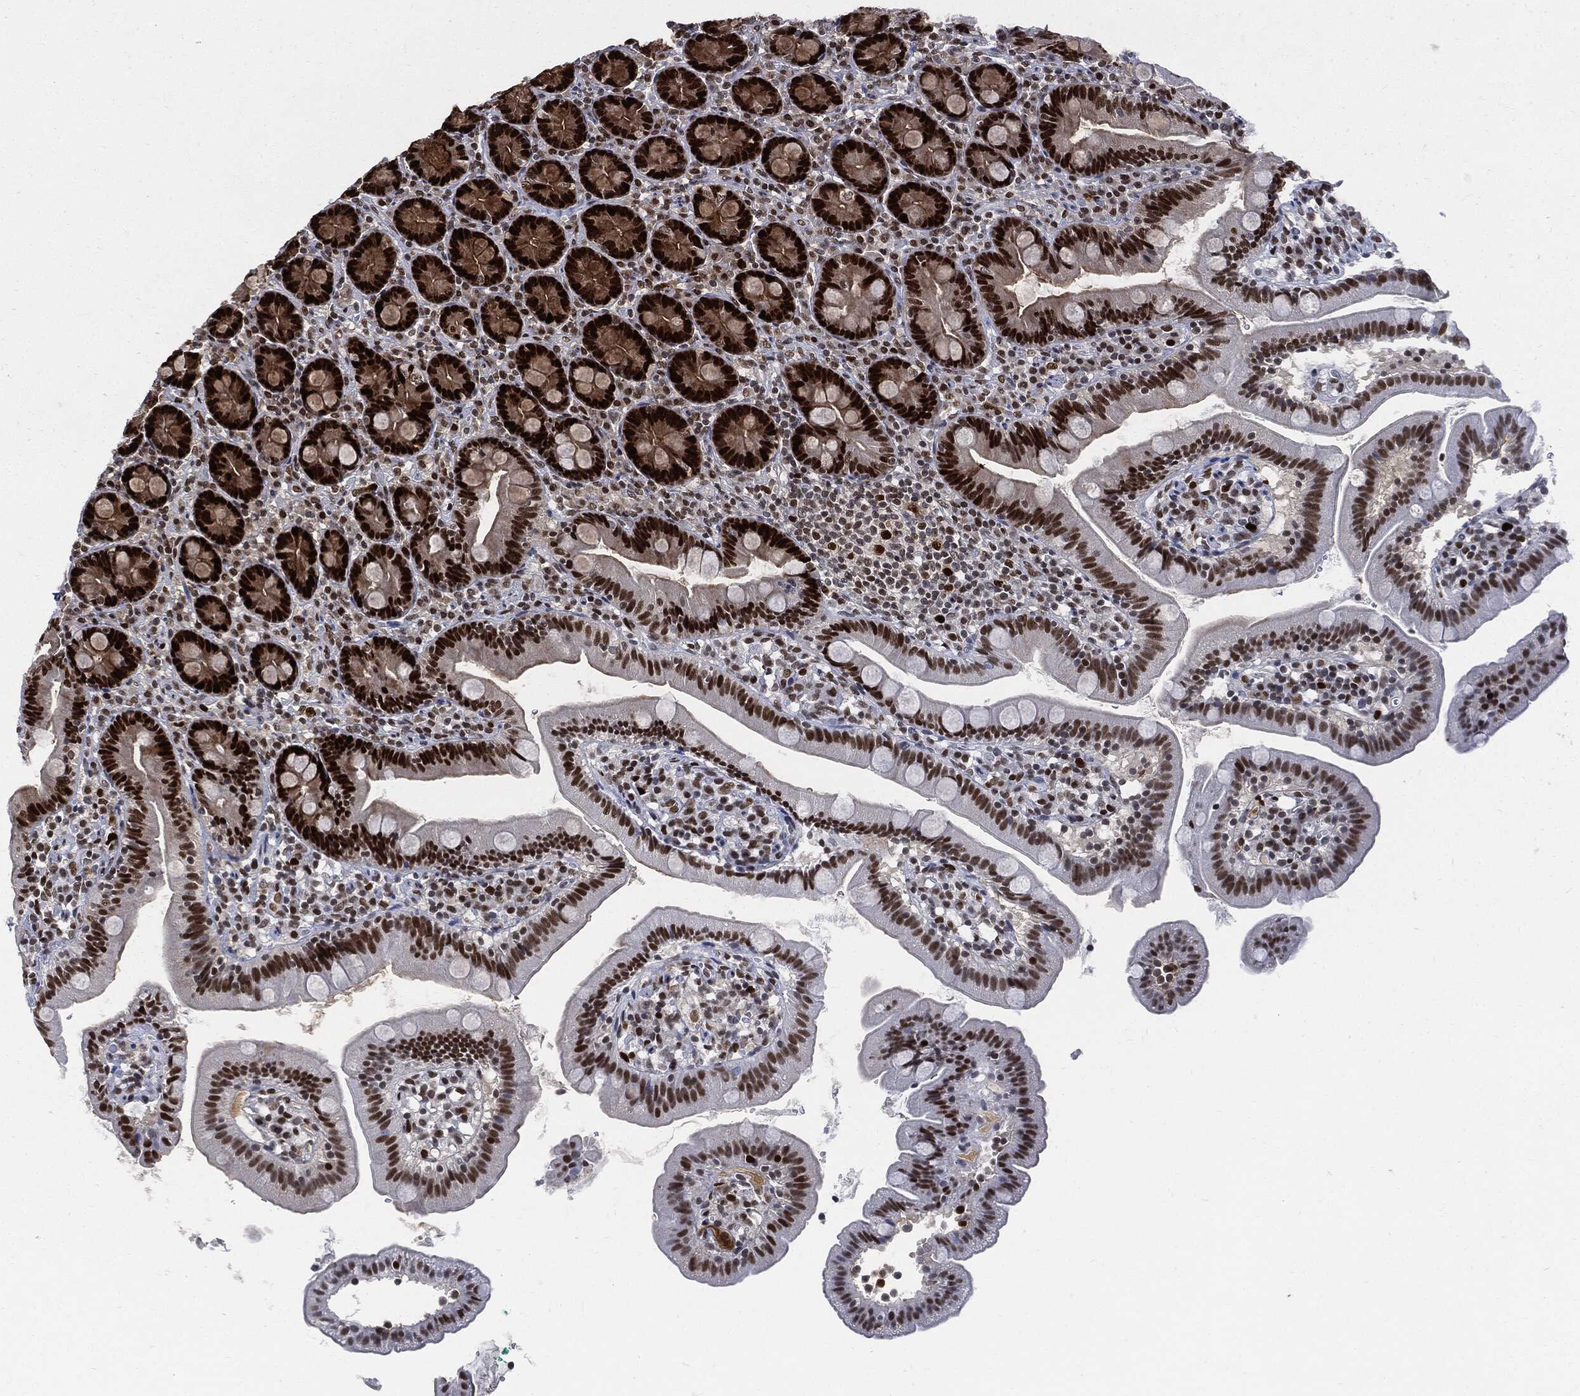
{"staining": {"intensity": "strong", "quantity": ">75%", "location": "nuclear"}, "tissue": "duodenum", "cell_type": "Glandular cells", "image_type": "normal", "snomed": [{"axis": "morphology", "description": "Normal tissue, NOS"}, {"axis": "topography", "description": "Duodenum"}], "caption": "Immunohistochemistry (IHC) (DAB) staining of normal duodenum displays strong nuclear protein positivity in approximately >75% of glandular cells.", "gene": "PCNA", "patient": {"sex": "female", "age": 67}}